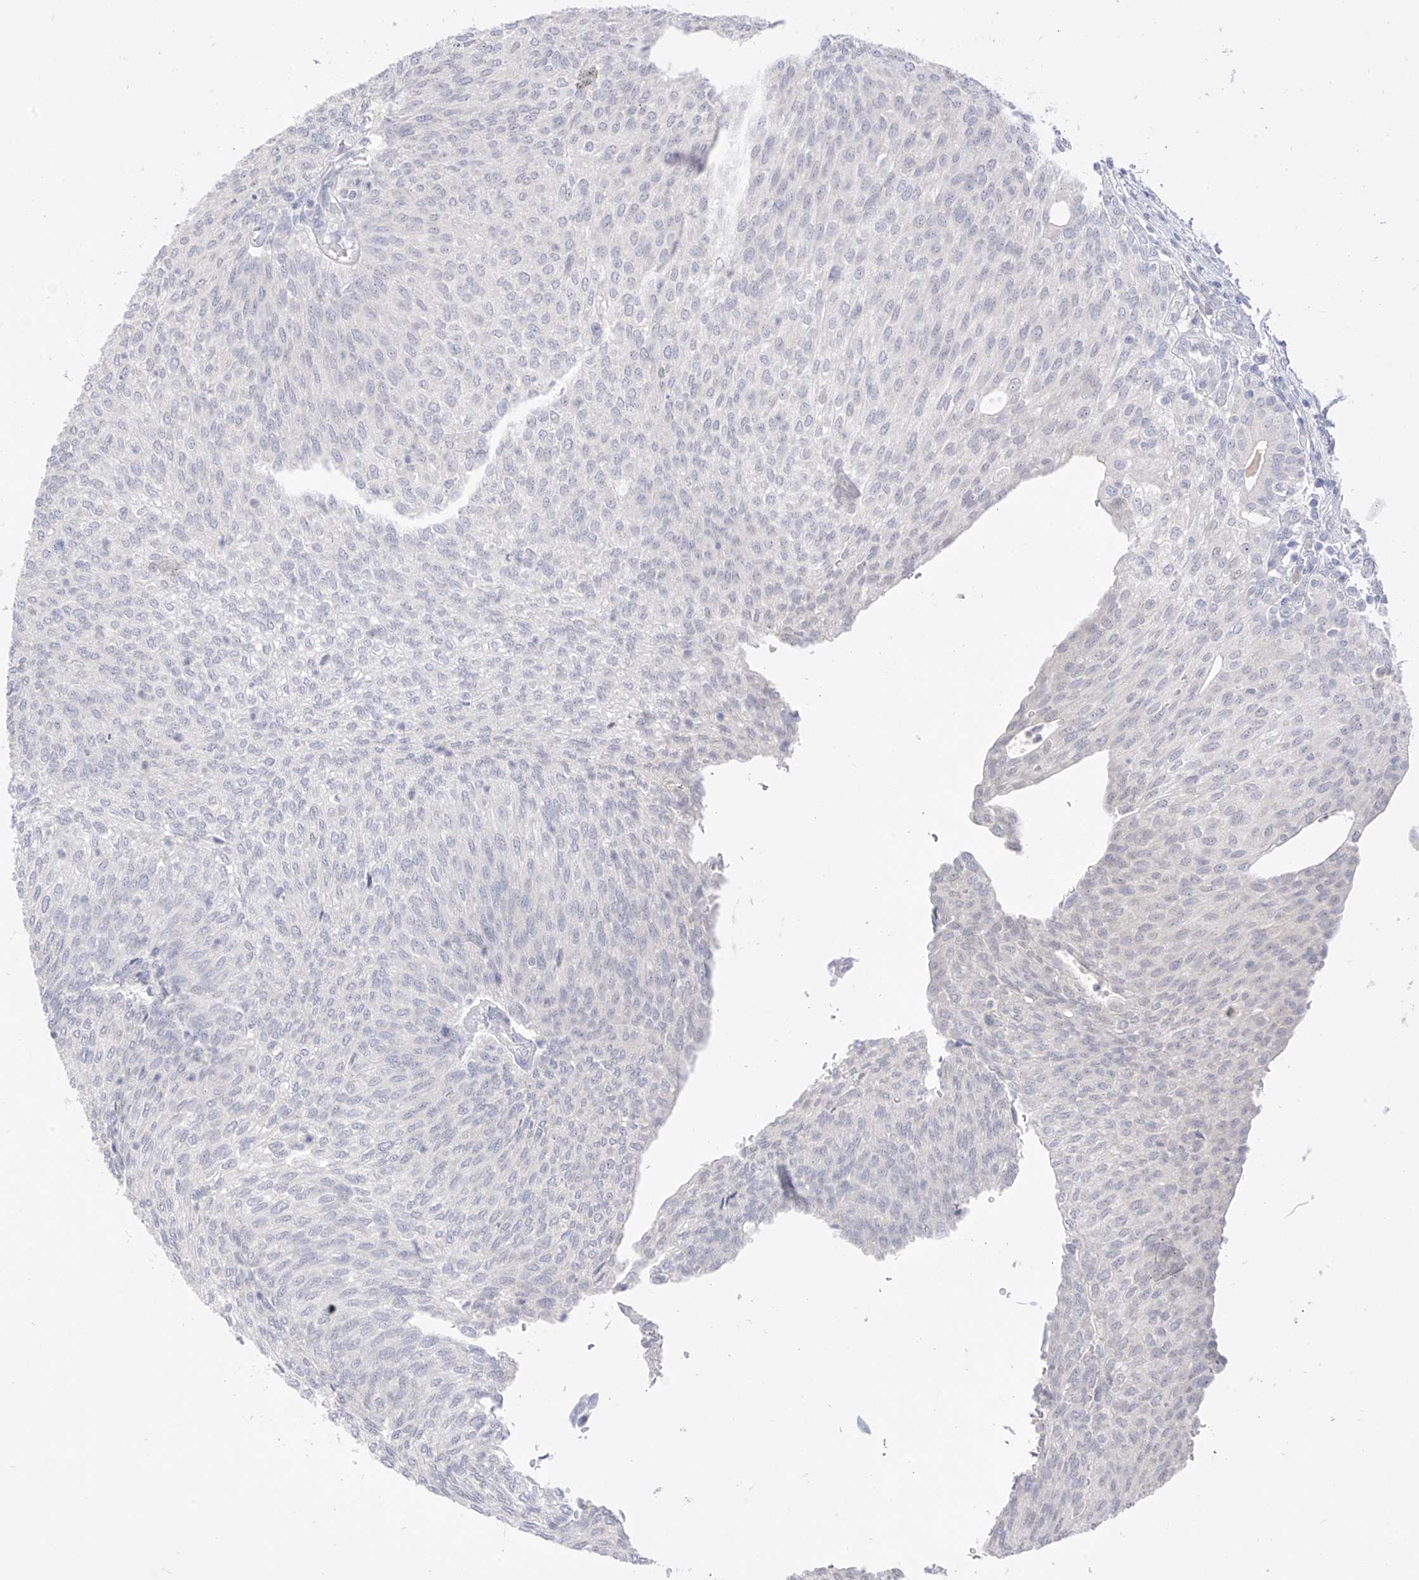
{"staining": {"intensity": "negative", "quantity": "none", "location": "none"}, "tissue": "urothelial cancer", "cell_type": "Tumor cells", "image_type": "cancer", "snomed": [{"axis": "morphology", "description": "Urothelial carcinoma, Low grade"}, {"axis": "topography", "description": "Urinary bladder"}], "caption": "The immunohistochemistry (IHC) photomicrograph has no significant expression in tumor cells of urothelial carcinoma (low-grade) tissue. The staining was performed using DAB (3,3'-diaminobenzidine) to visualize the protein expression in brown, while the nuclei were stained in blue with hematoxylin (Magnification: 20x).", "gene": "BARX2", "patient": {"sex": "female", "age": 79}}